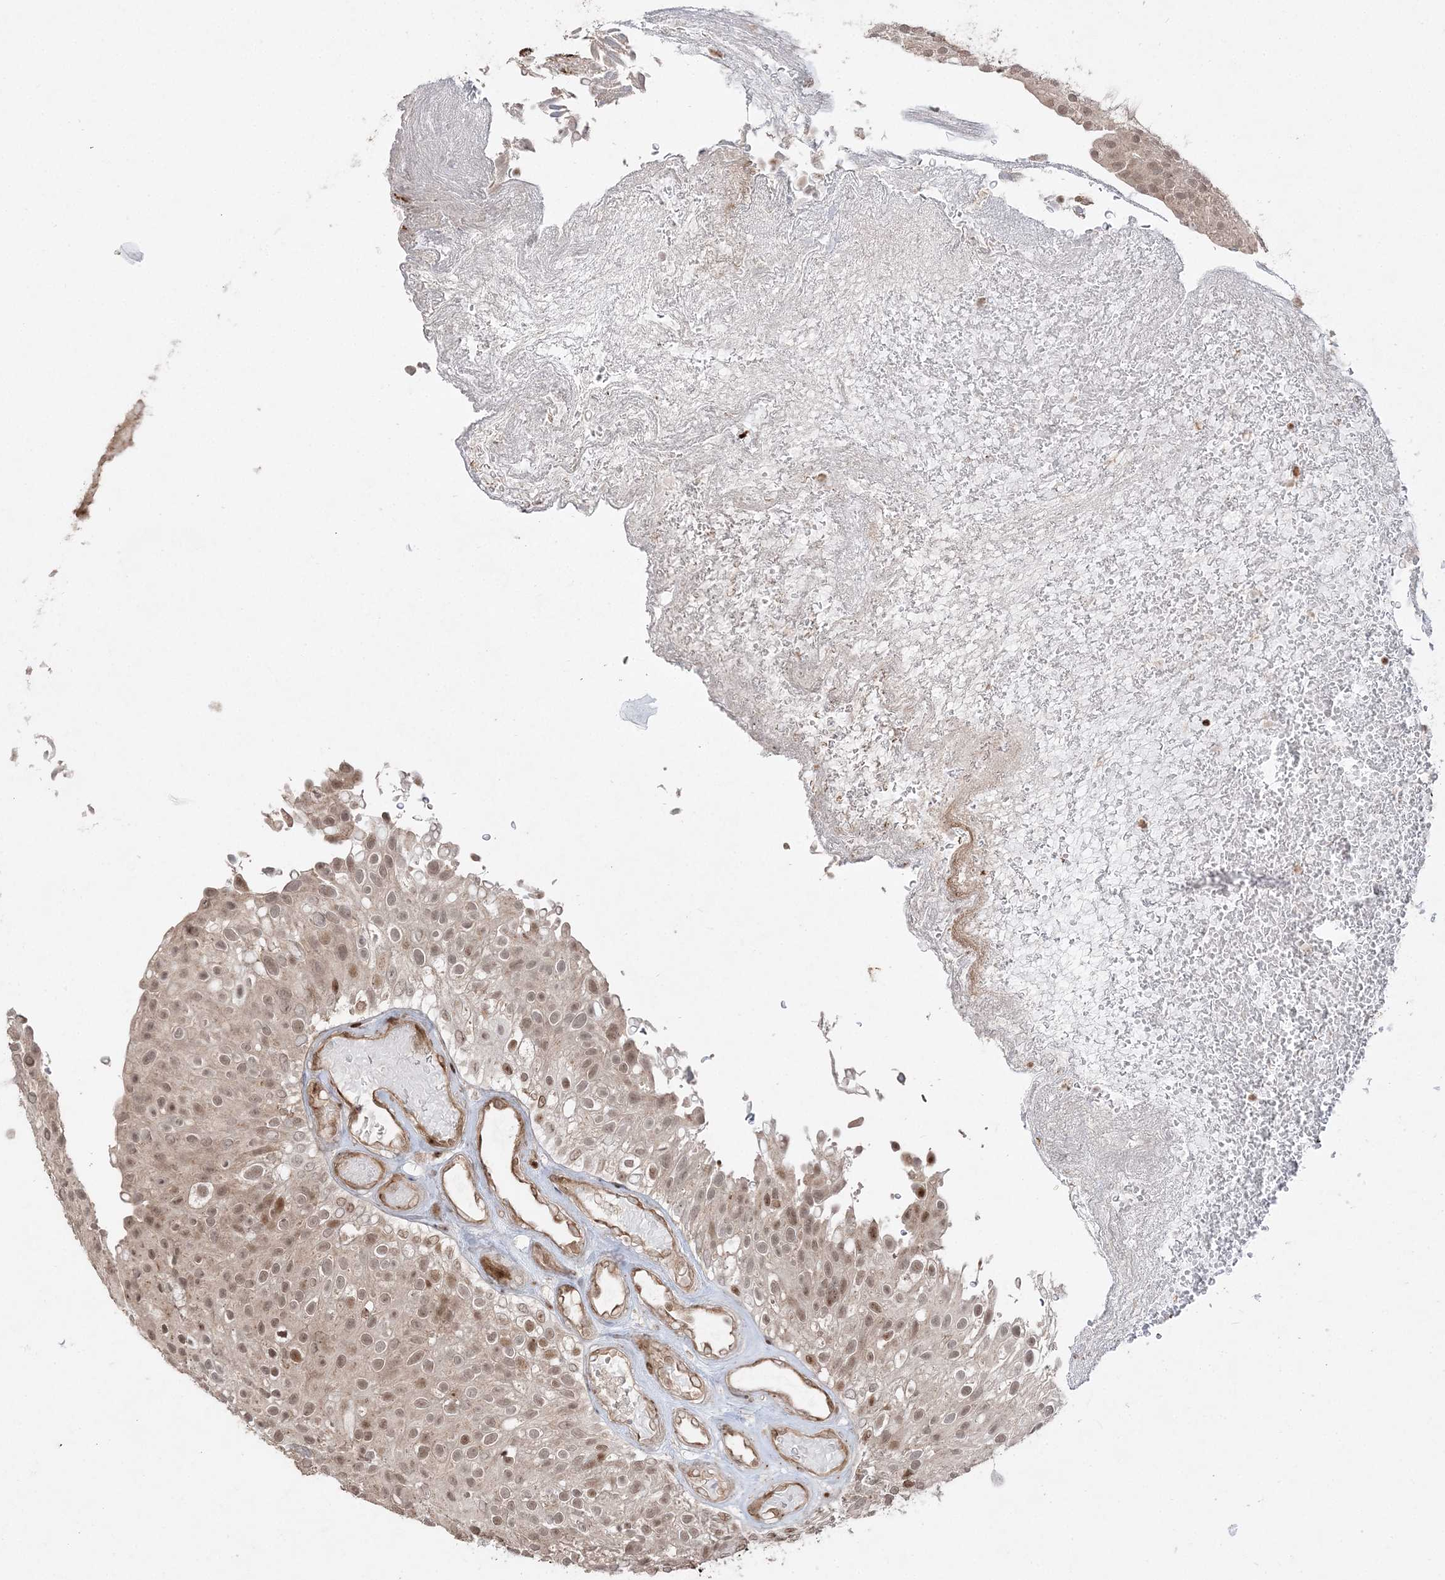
{"staining": {"intensity": "moderate", "quantity": ">75%", "location": "nuclear"}, "tissue": "urothelial cancer", "cell_type": "Tumor cells", "image_type": "cancer", "snomed": [{"axis": "morphology", "description": "Urothelial carcinoma, Low grade"}, {"axis": "topography", "description": "Urinary bladder"}], "caption": "Protein expression analysis of human urothelial cancer reveals moderate nuclear staining in about >75% of tumor cells.", "gene": "RBM17", "patient": {"sex": "male", "age": 78}}